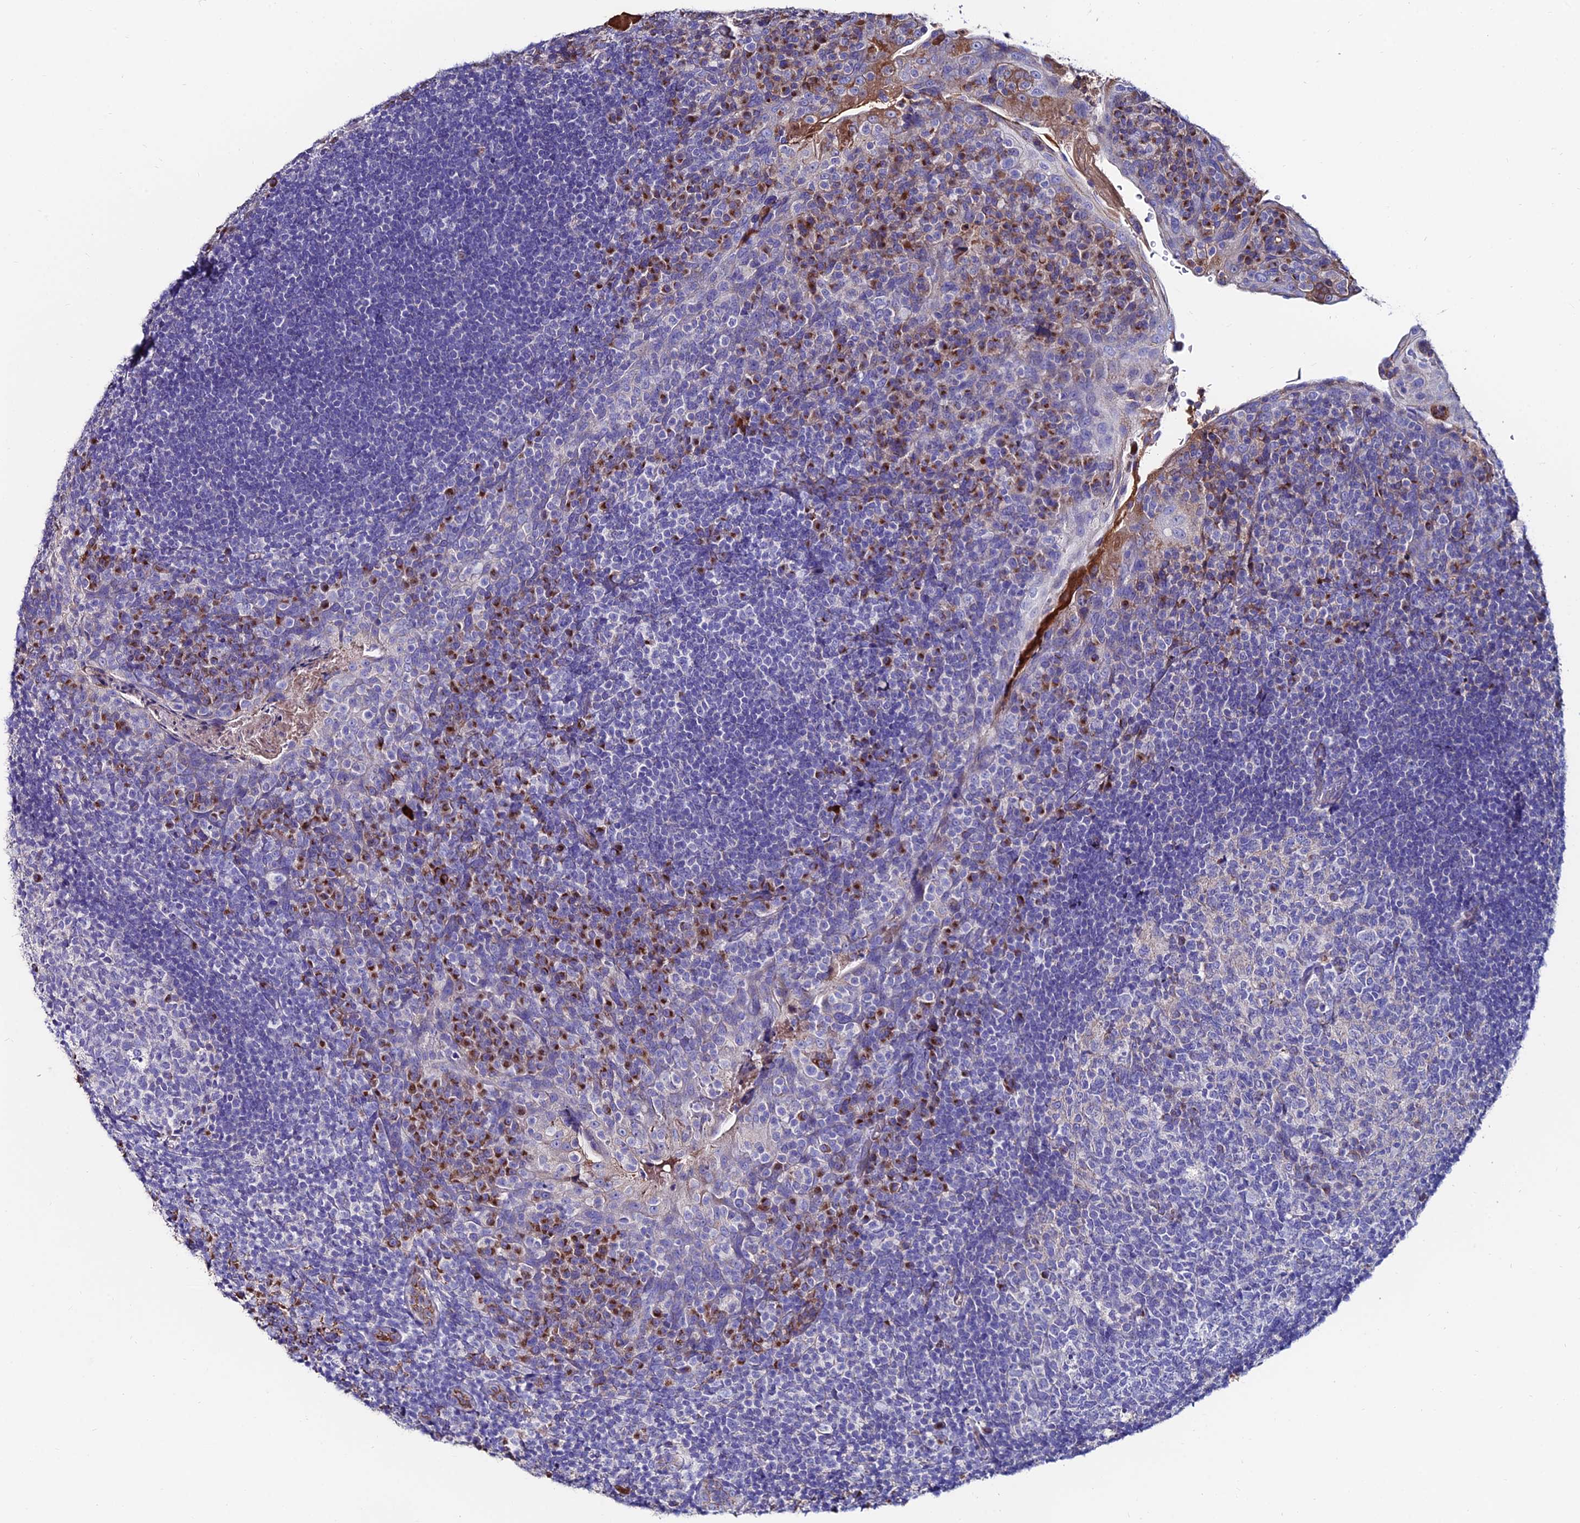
{"staining": {"intensity": "negative", "quantity": "none", "location": "none"}, "tissue": "tonsil", "cell_type": "Germinal center cells", "image_type": "normal", "snomed": [{"axis": "morphology", "description": "Normal tissue, NOS"}, {"axis": "topography", "description": "Tonsil"}], "caption": "The IHC histopathology image has no significant expression in germinal center cells of tonsil. Brightfield microscopy of immunohistochemistry (IHC) stained with DAB (brown) and hematoxylin (blue), captured at high magnification.", "gene": "SLC25A16", "patient": {"sex": "male", "age": 17}}